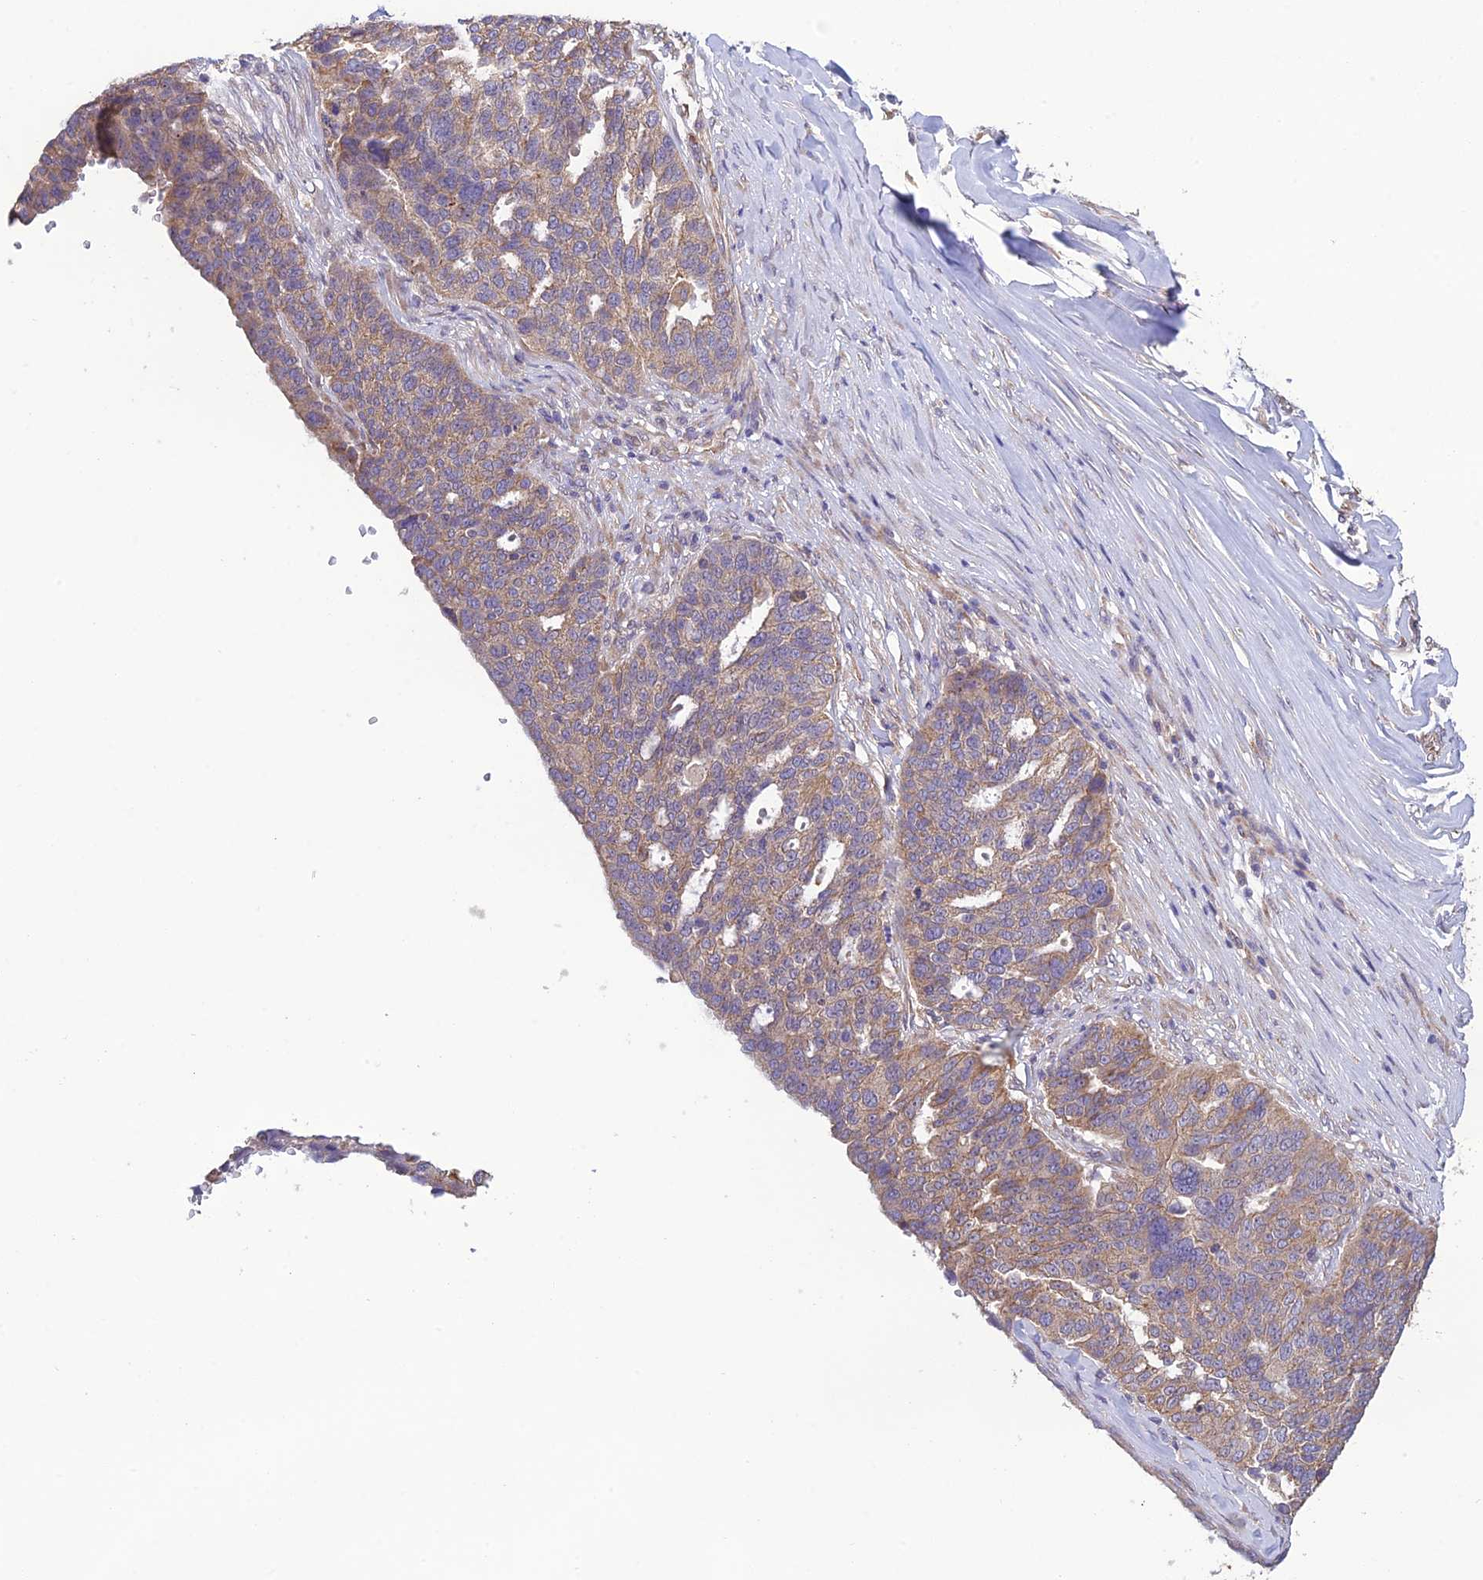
{"staining": {"intensity": "weak", "quantity": ">75%", "location": "cytoplasmic/membranous"}, "tissue": "ovarian cancer", "cell_type": "Tumor cells", "image_type": "cancer", "snomed": [{"axis": "morphology", "description": "Cystadenocarcinoma, serous, NOS"}, {"axis": "topography", "description": "Ovary"}], "caption": "High-power microscopy captured an immunohistochemistry (IHC) image of ovarian cancer (serous cystadenocarcinoma), revealing weak cytoplasmic/membranous staining in about >75% of tumor cells. The staining was performed using DAB (3,3'-diaminobenzidine), with brown indicating positive protein expression. Nuclei are stained blue with hematoxylin.", "gene": "MRNIP", "patient": {"sex": "female", "age": 59}}